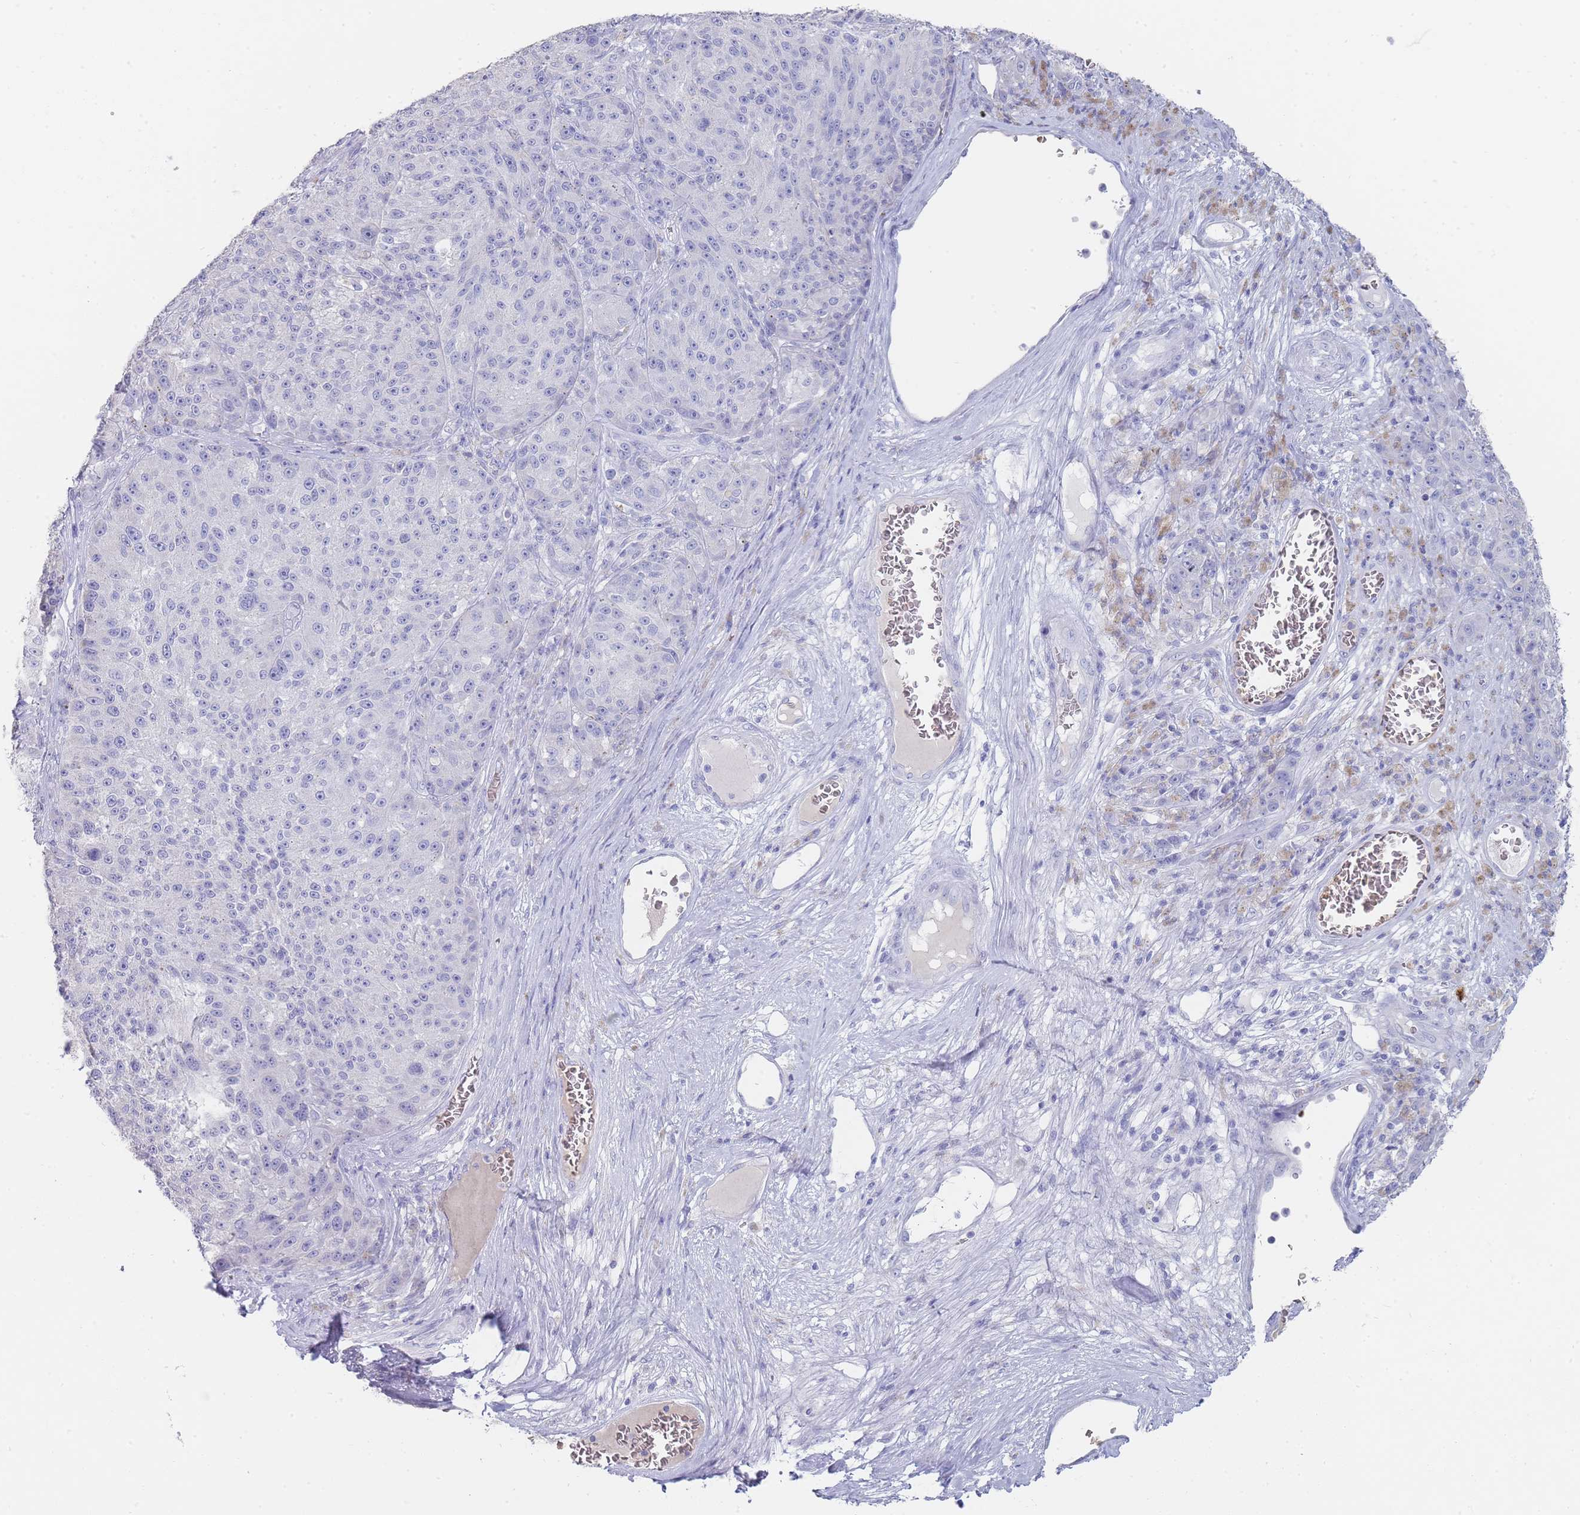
{"staining": {"intensity": "negative", "quantity": "none", "location": "none"}, "tissue": "melanoma", "cell_type": "Tumor cells", "image_type": "cancer", "snomed": [{"axis": "morphology", "description": "Malignant melanoma, NOS"}, {"axis": "topography", "description": "Skin"}], "caption": "An immunohistochemistry (IHC) image of malignant melanoma is shown. There is no staining in tumor cells of malignant melanoma. (Brightfield microscopy of DAB IHC at high magnification).", "gene": "HBG2", "patient": {"sex": "male", "age": 53}}